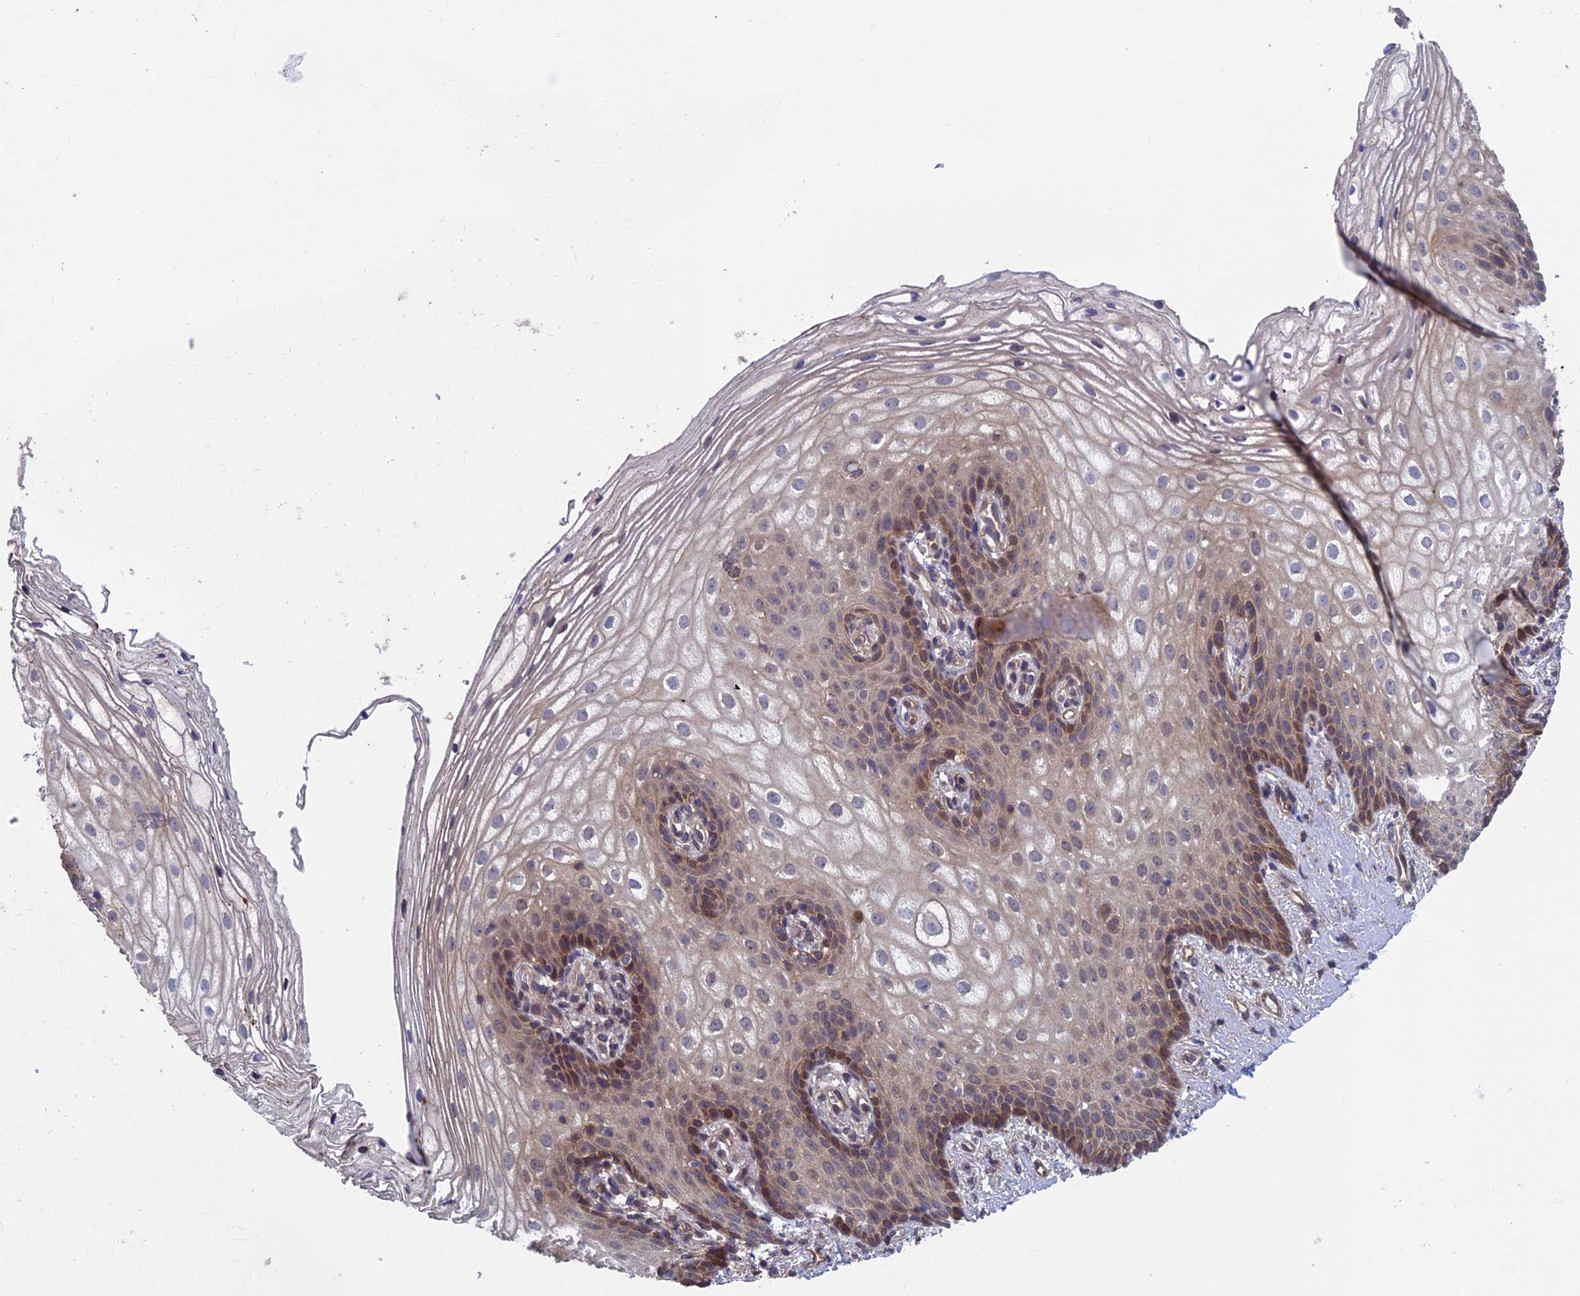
{"staining": {"intensity": "moderate", "quantity": "<25%", "location": "cytoplasmic/membranous,nuclear"}, "tissue": "vagina", "cell_type": "Squamous epithelial cells", "image_type": "normal", "snomed": [{"axis": "morphology", "description": "Normal tissue, NOS"}, {"axis": "topography", "description": "Vagina"}], "caption": "DAB immunohistochemical staining of normal human vagina shows moderate cytoplasmic/membranous,nuclear protein staining in approximately <25% of squamous epithelial cells.", "gene": "LCMT1", "patient": {"sex": "female", "age": 60}}